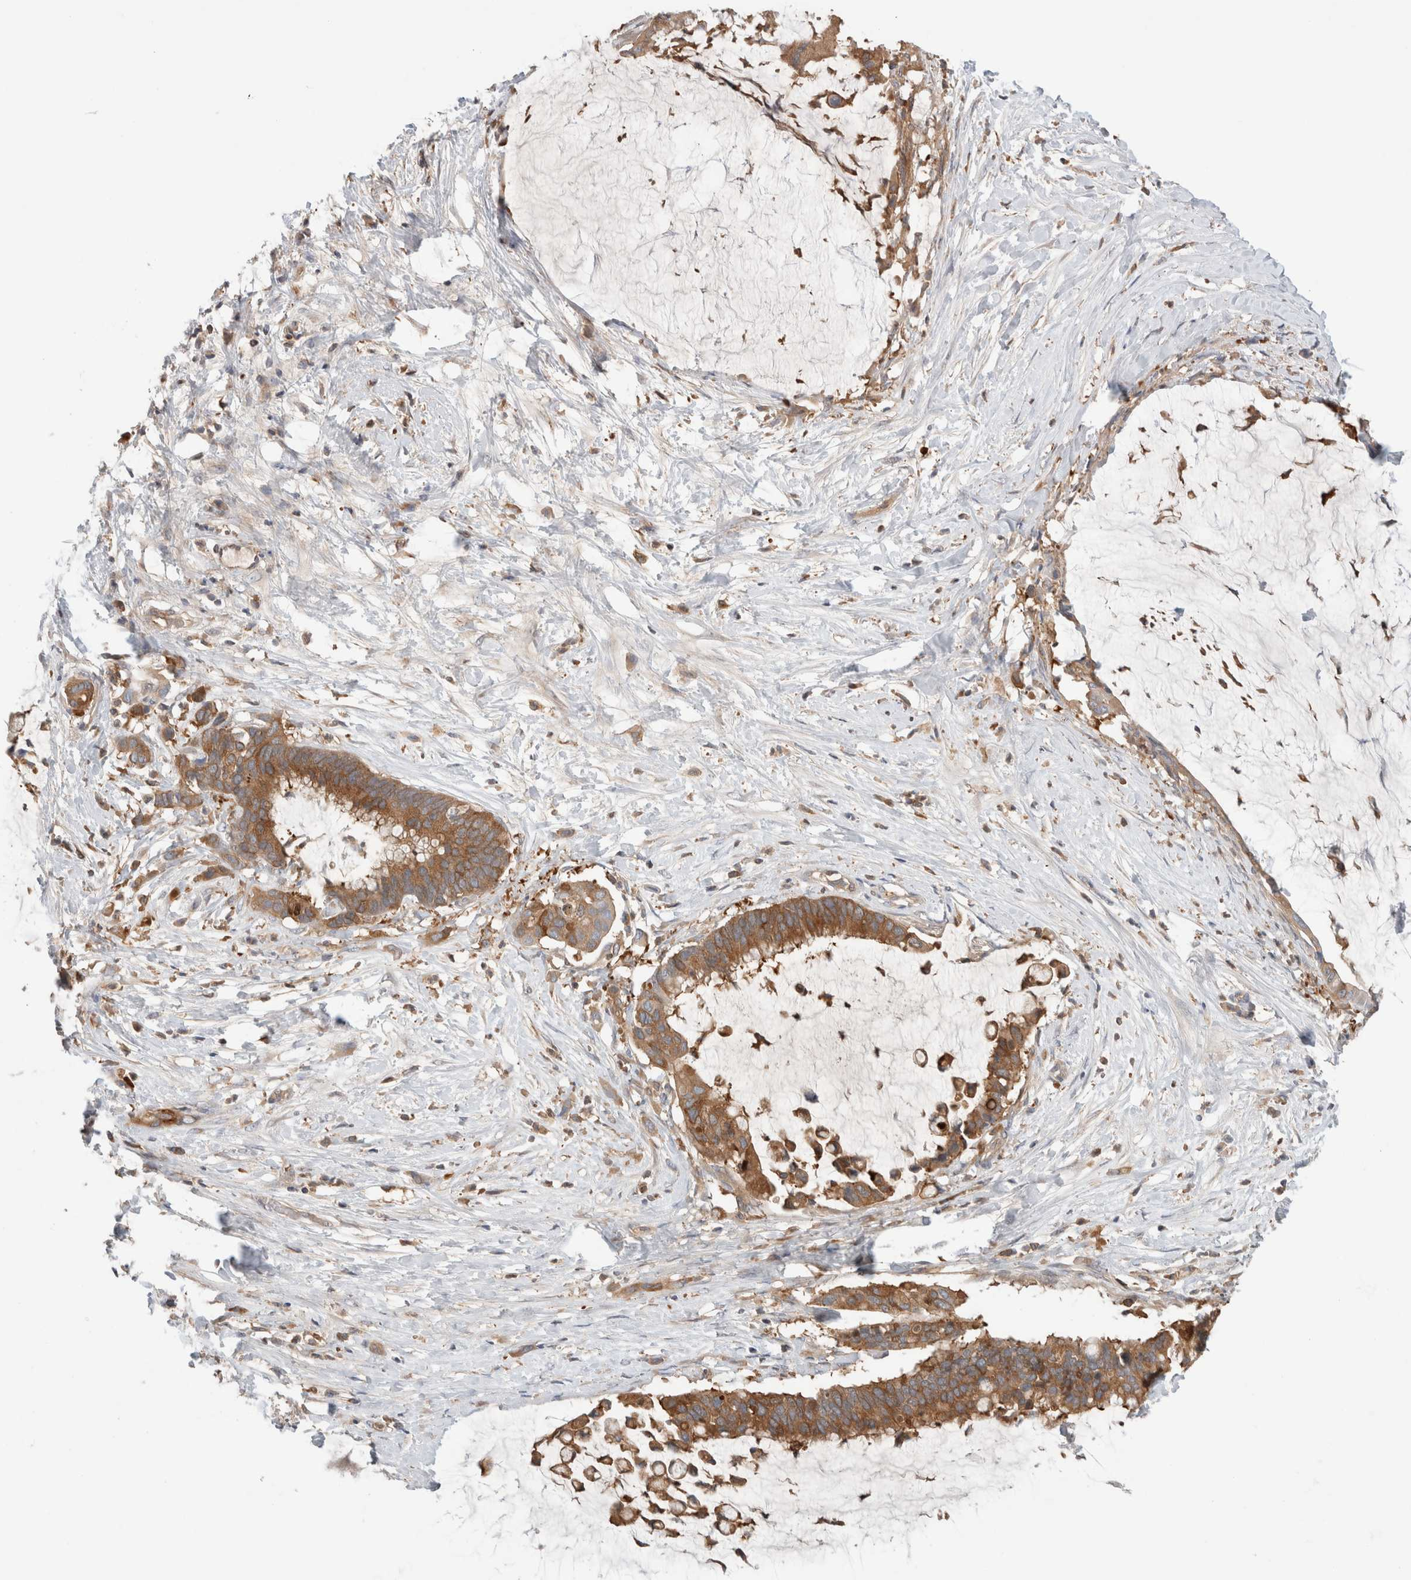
{"staining": {"intensity": "strong", "quantity": ">75%", "location": "cytoplasmic/membranous"}, "tissue": "pancreatic cancer", "cell_type": "Tumor cells", "image_type": "cancer", "snomed": [{"axis": "morphology", "description": "Adenocarcinoma, NOS"}, {"axis": "topography", "description": "Pancreas"}], "caption": "This photomicrograph shows immunohistochemistry staining of human pancreatic cancer, with high strong cytoplasmic/membranous positivity in approximately >75% of tumor cells.", "gene": "KLHL14", "patient": {"sex": "male", "age": 41}}